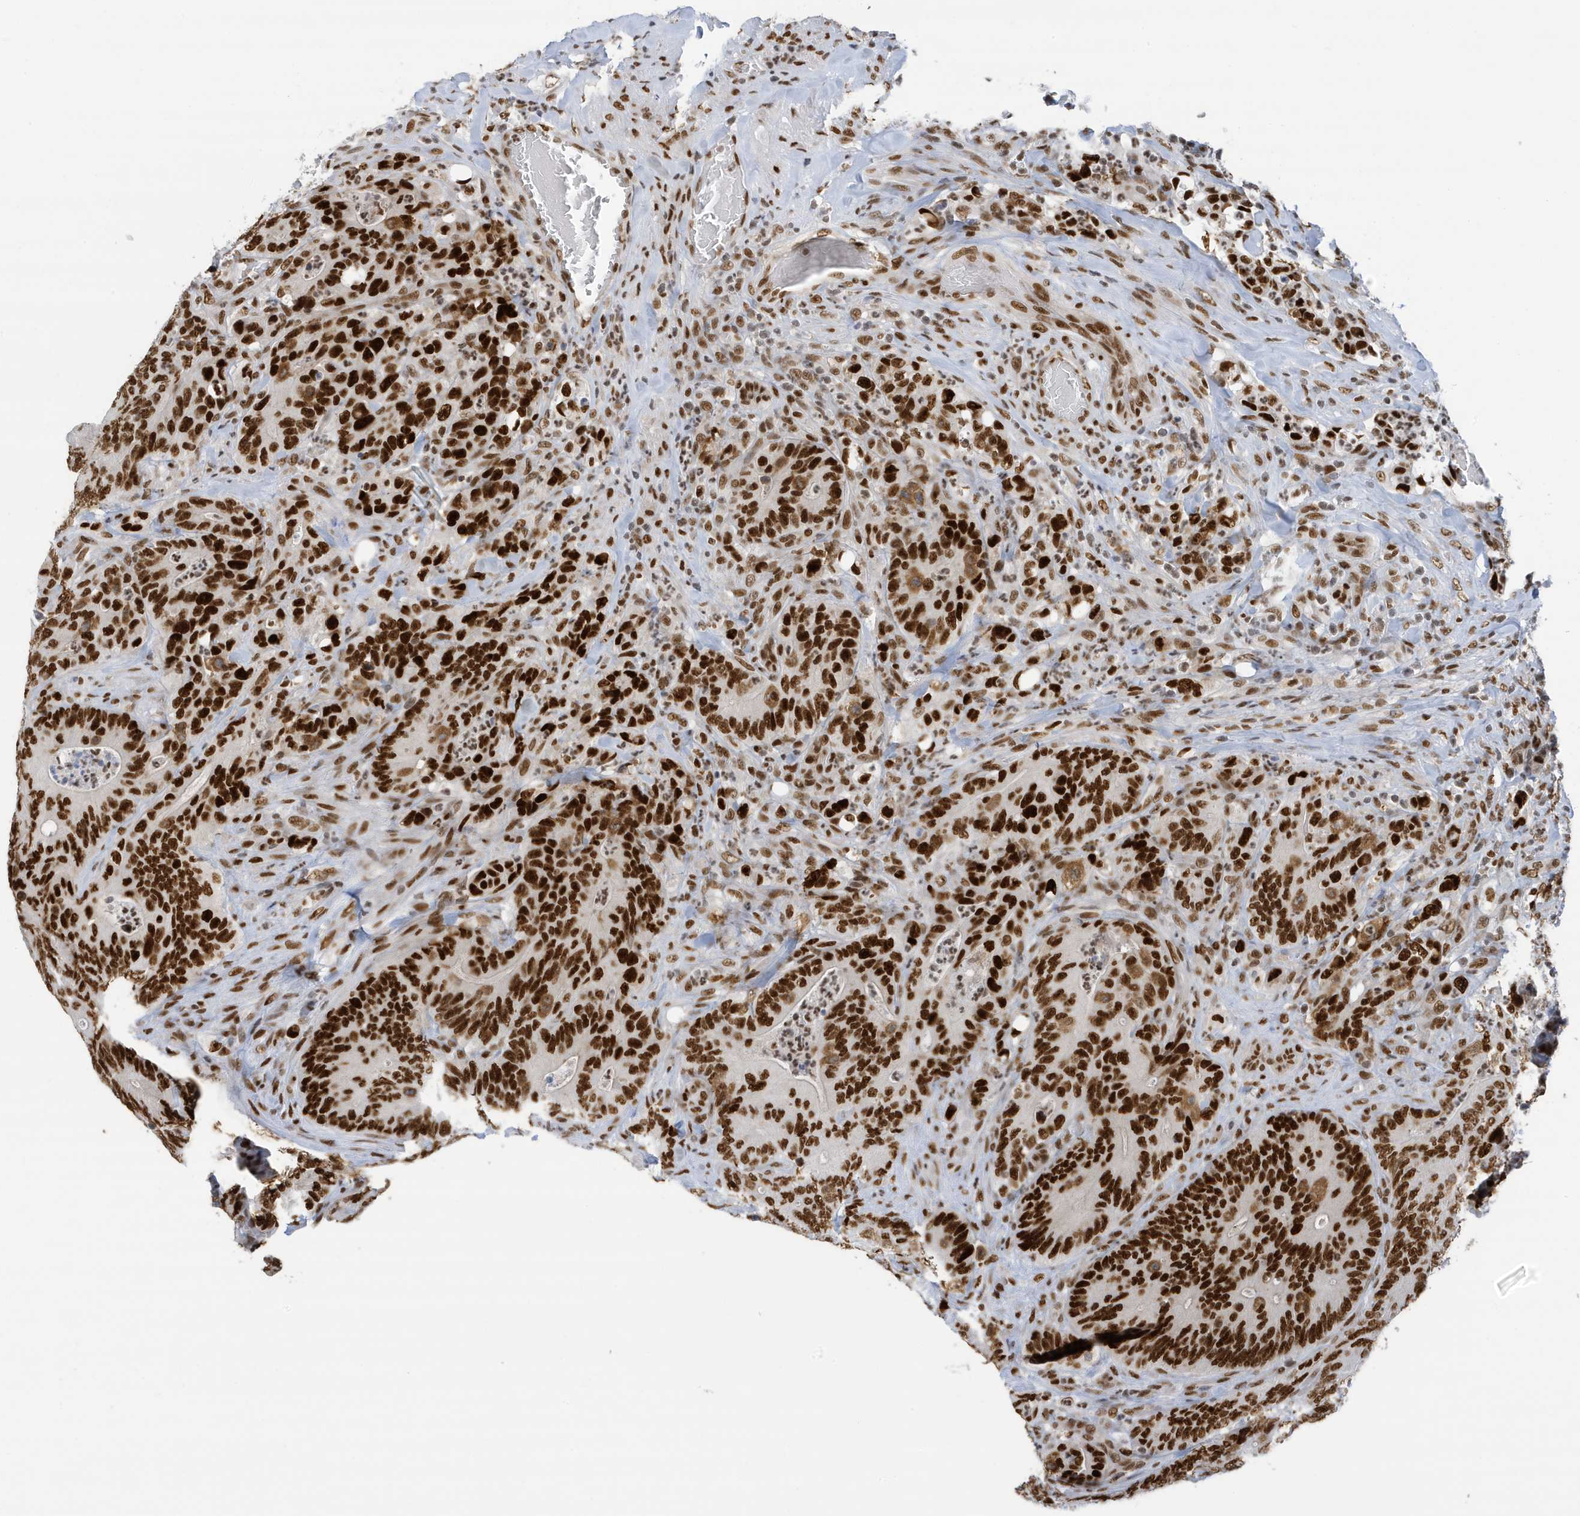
{"staining": {"intensity": "strong", "quantity": ">75%", "location": "nuclear"}, "tissue": "colorectal cancer", "cell_type": "Tumor cells", "image_type": "cancer", "snomed": [{"axis": "morphology", "description": "Normal tissue, NOS"}, {"axis": "topography", "description": "Colon"}], "caption": "Immunohistochemical staining of colorectal cancer reveals strong nuclear protein expression in approximately >75% of tumor cells.", "gene": "PCYT1A", "patient": {"sex": "female", "age": 82}}